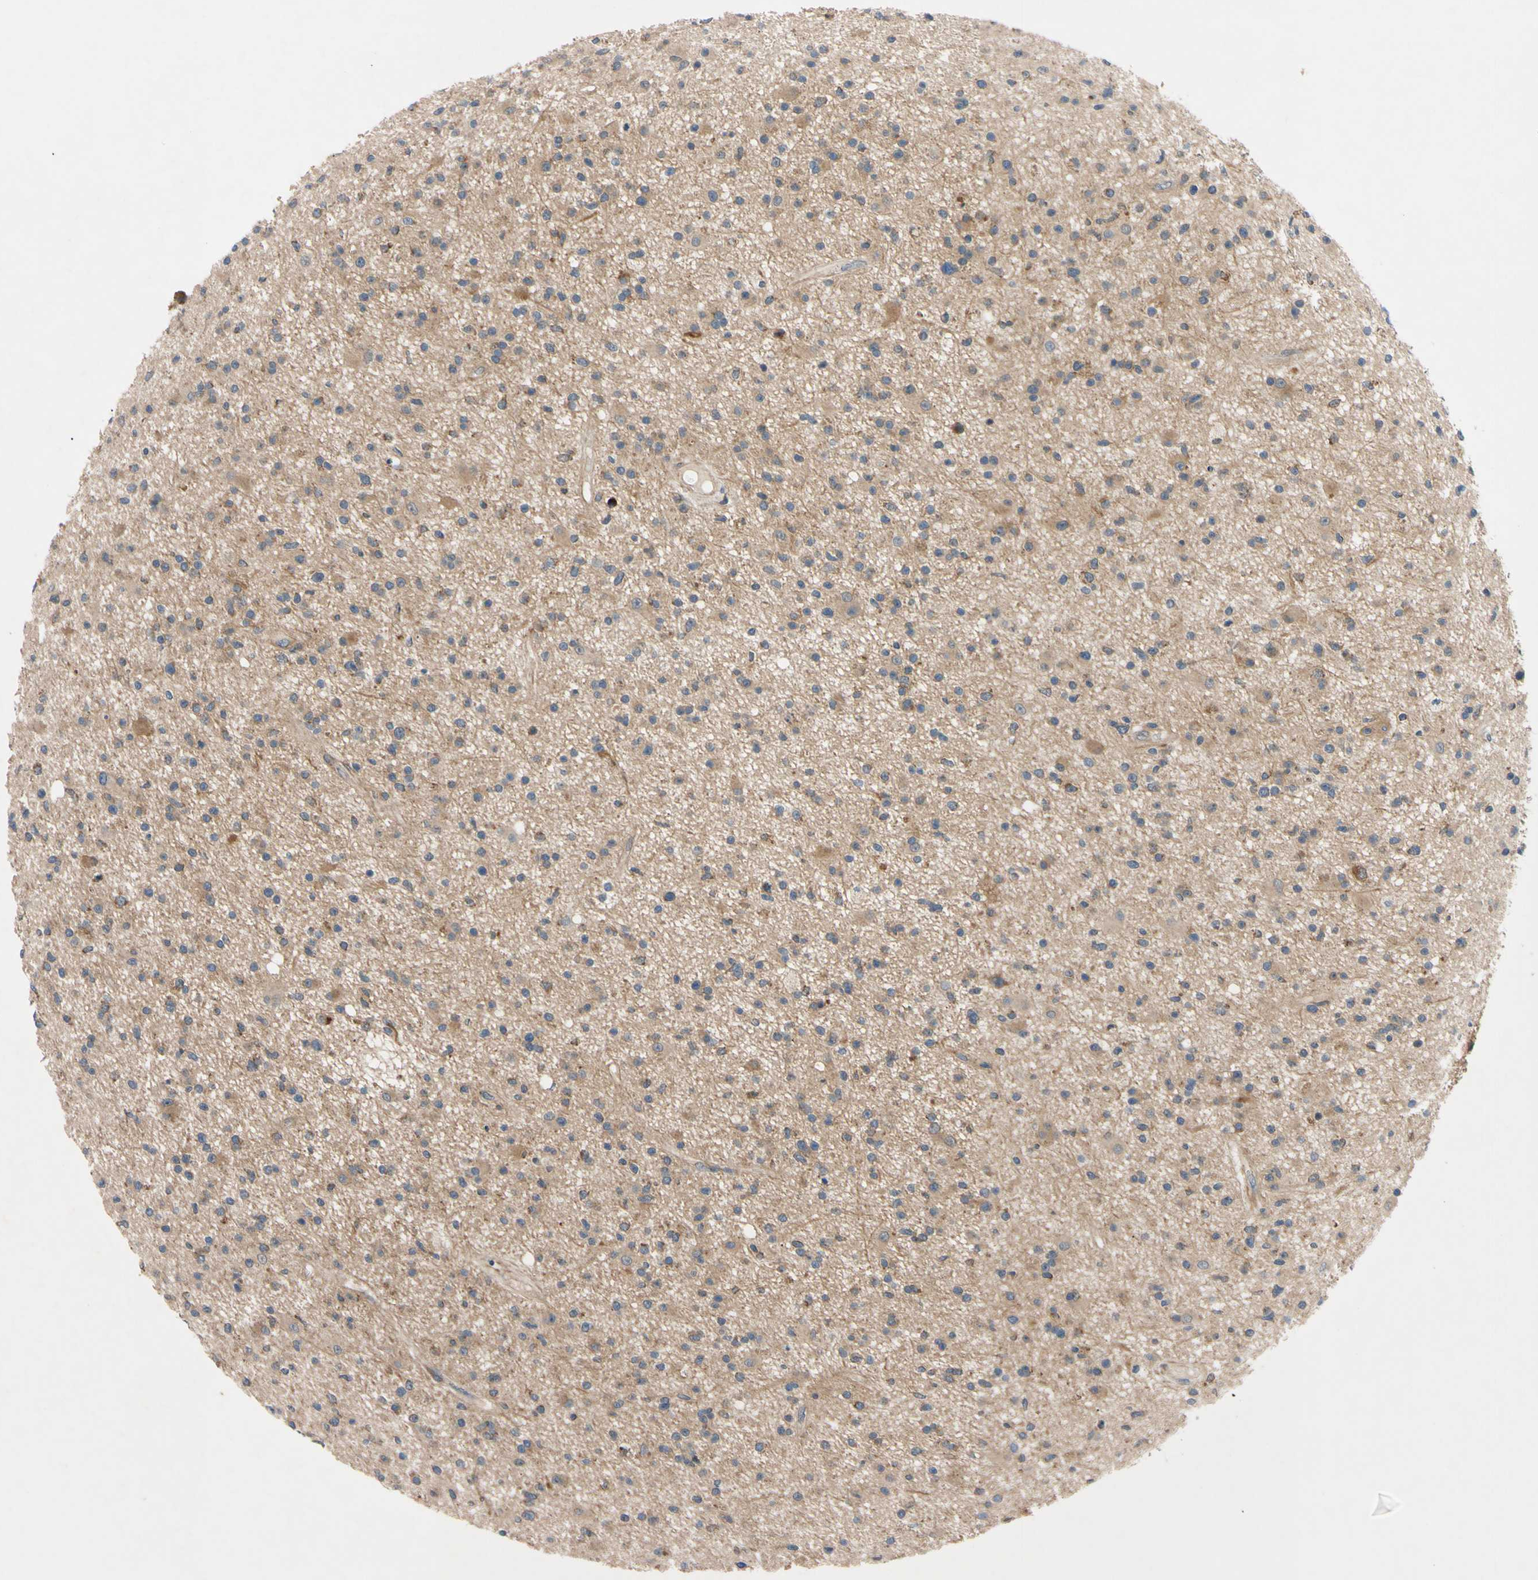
{"staining": {"intensity": "weak", "quantity": ">75%", "location": "cytoplasmic/membranous"}, "tissue": "glioma", "cell_type": "Tumor cells", "image_type": "cancer", "snomed": [{"axis": "morphology", "description": "Glioma, malignant, High grade"}, {"axis": "topography", "description": "Brain"}], "caption": "Immunohistochemical staining of human glioma demonstrates weak cytoplasmic/membranous protein positivity in about >75% of tumor cells. (Stains: DAB (3,3'-diaminobenzidine) in brown, nuclei in blue, Microscopy: brightfield microscopy at high magnification).", "gene": "SVIL", "patient": {"sex": "male", "age": 33}}